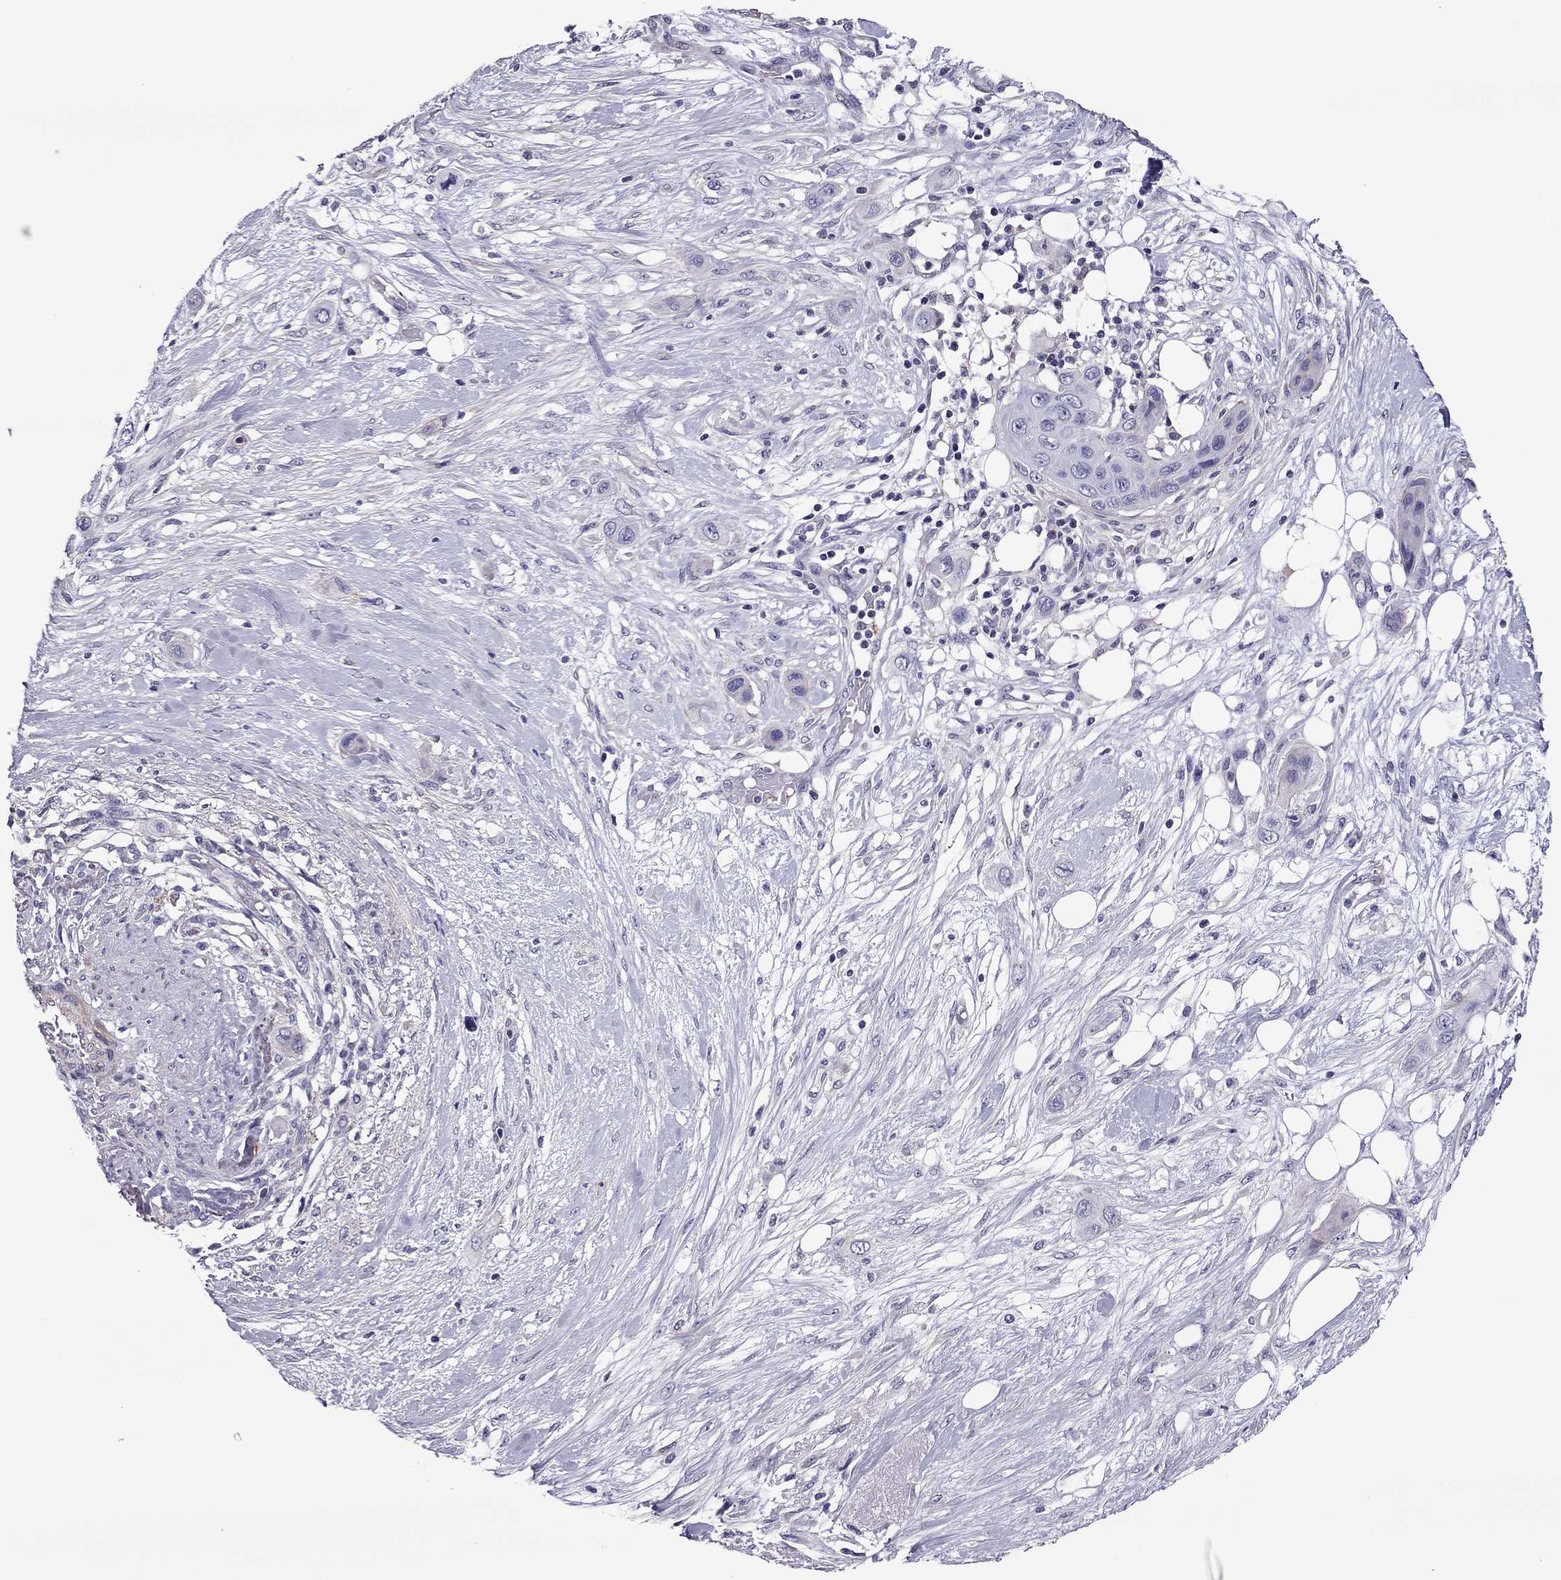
{"staining": {"intensity": "negative", "quantity": "none", "location": "none"}, "tissue": "skin cancer", "cell_type": "Tumor cells", "image_type": "cancer", "snomed": [{"axis": "morphology", "description": "Squamous cell carcinoma, NOS"}, {"axis": "topography", "description": "Skin"}], "caption": "An immunohistochemistry micrograph of skin cancer (squamous cell carcinoma) is shown. There is no staining in tumor cells of skin cancer (squamous cell carcinoma).", "gene": "SLC16A8", "patient": {"sex": "male", "age": 79}}